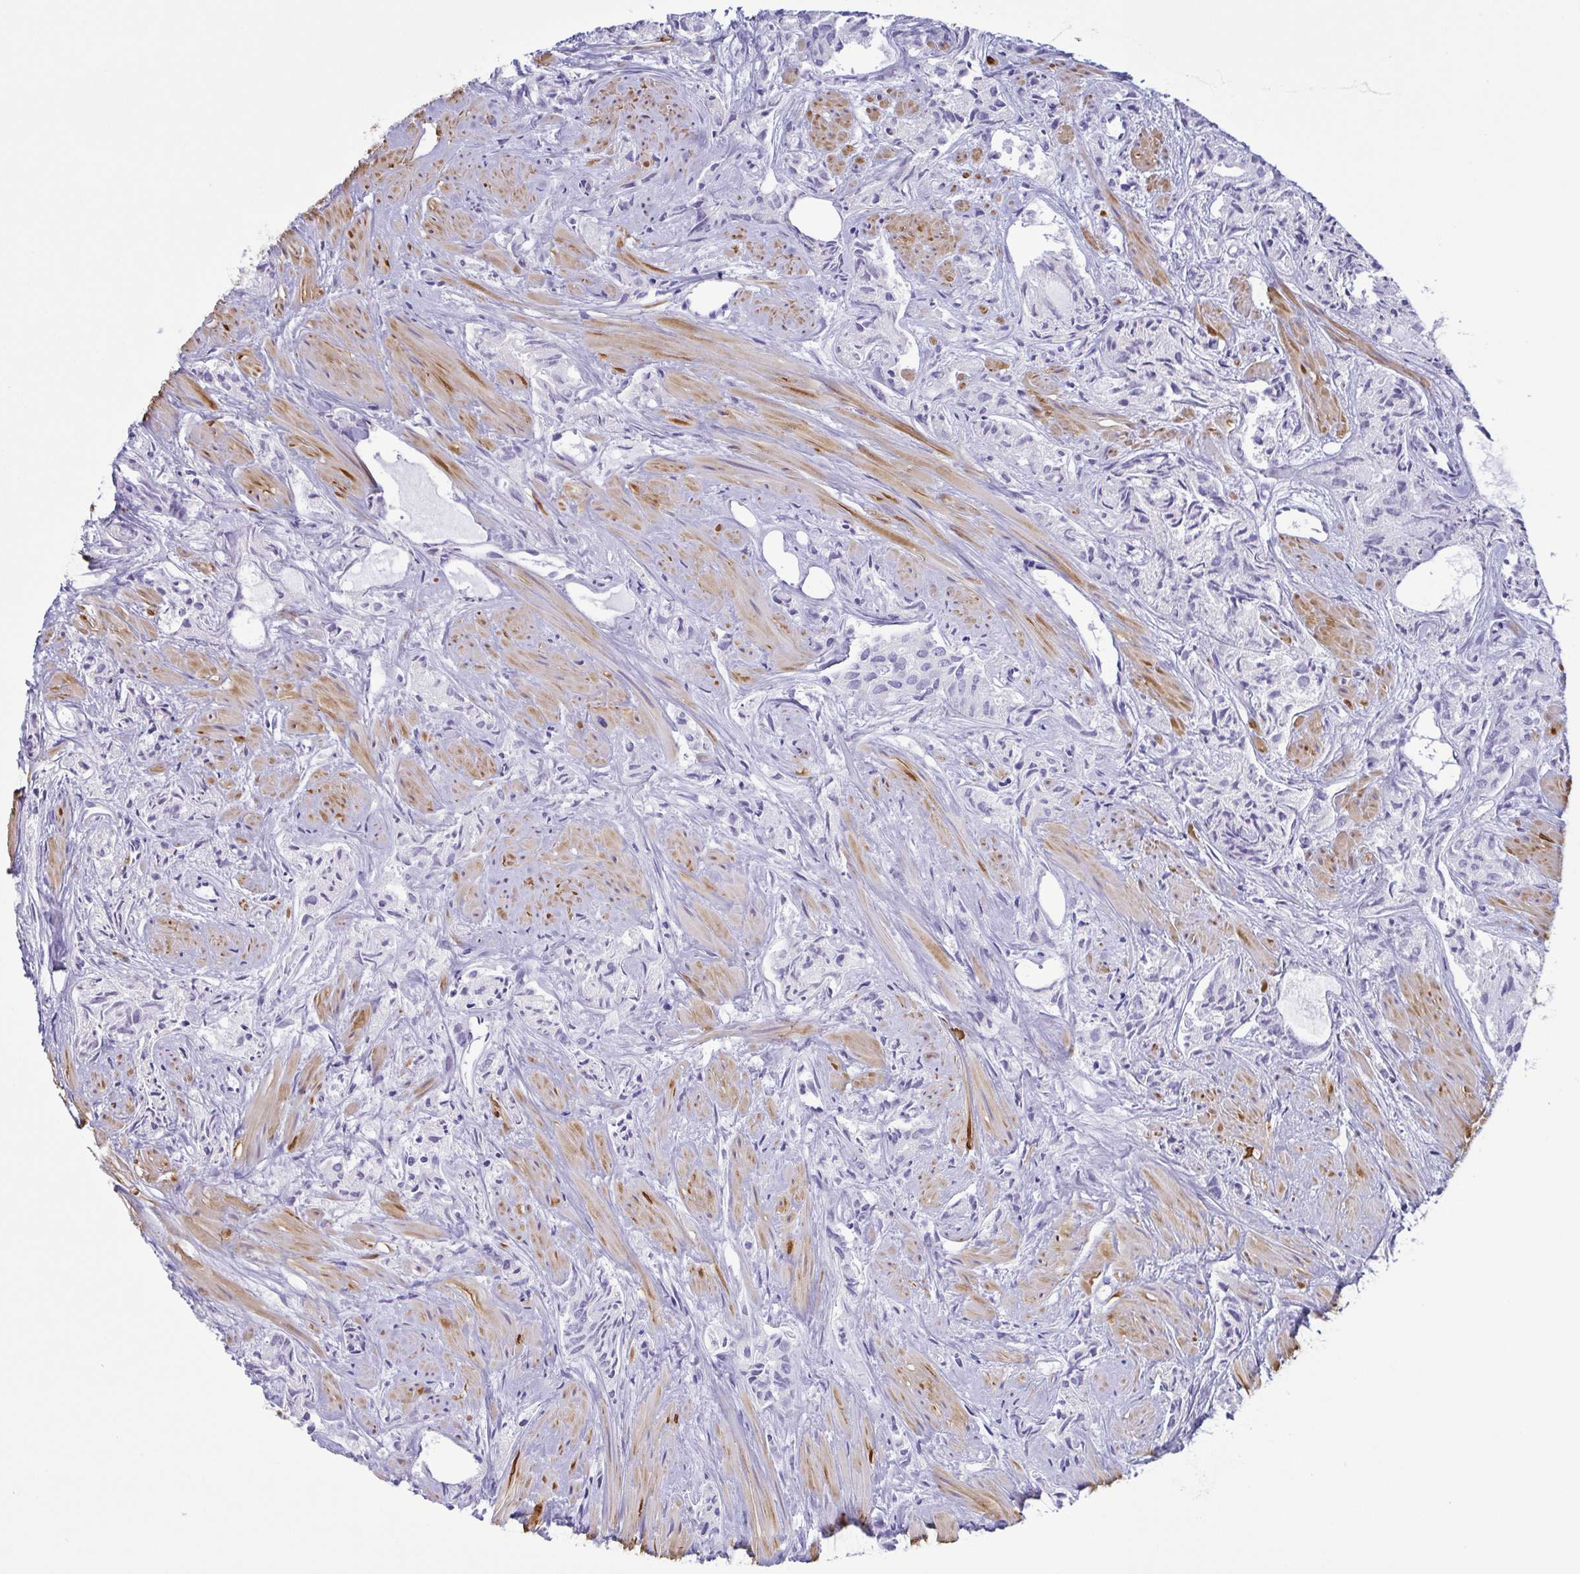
{"staining": {"intensity": "negative", "quantity": "none", "location": "none"}, "tissue": "prostate cancer", "cell_type": "Tumor cells", "image_type": "cancer", "snomed": [{"axis": "morphology", "description": "Adenocarcinoma, High grade"}, {"axis": "topography", "description": "Prostate"}], "caption": "Protein analysis of prostate high-grade adenocarcinoma reveals no significant expression in tumor cells.", "gene": "MYL7", "patient": {"sex": "male", "age": 58}}